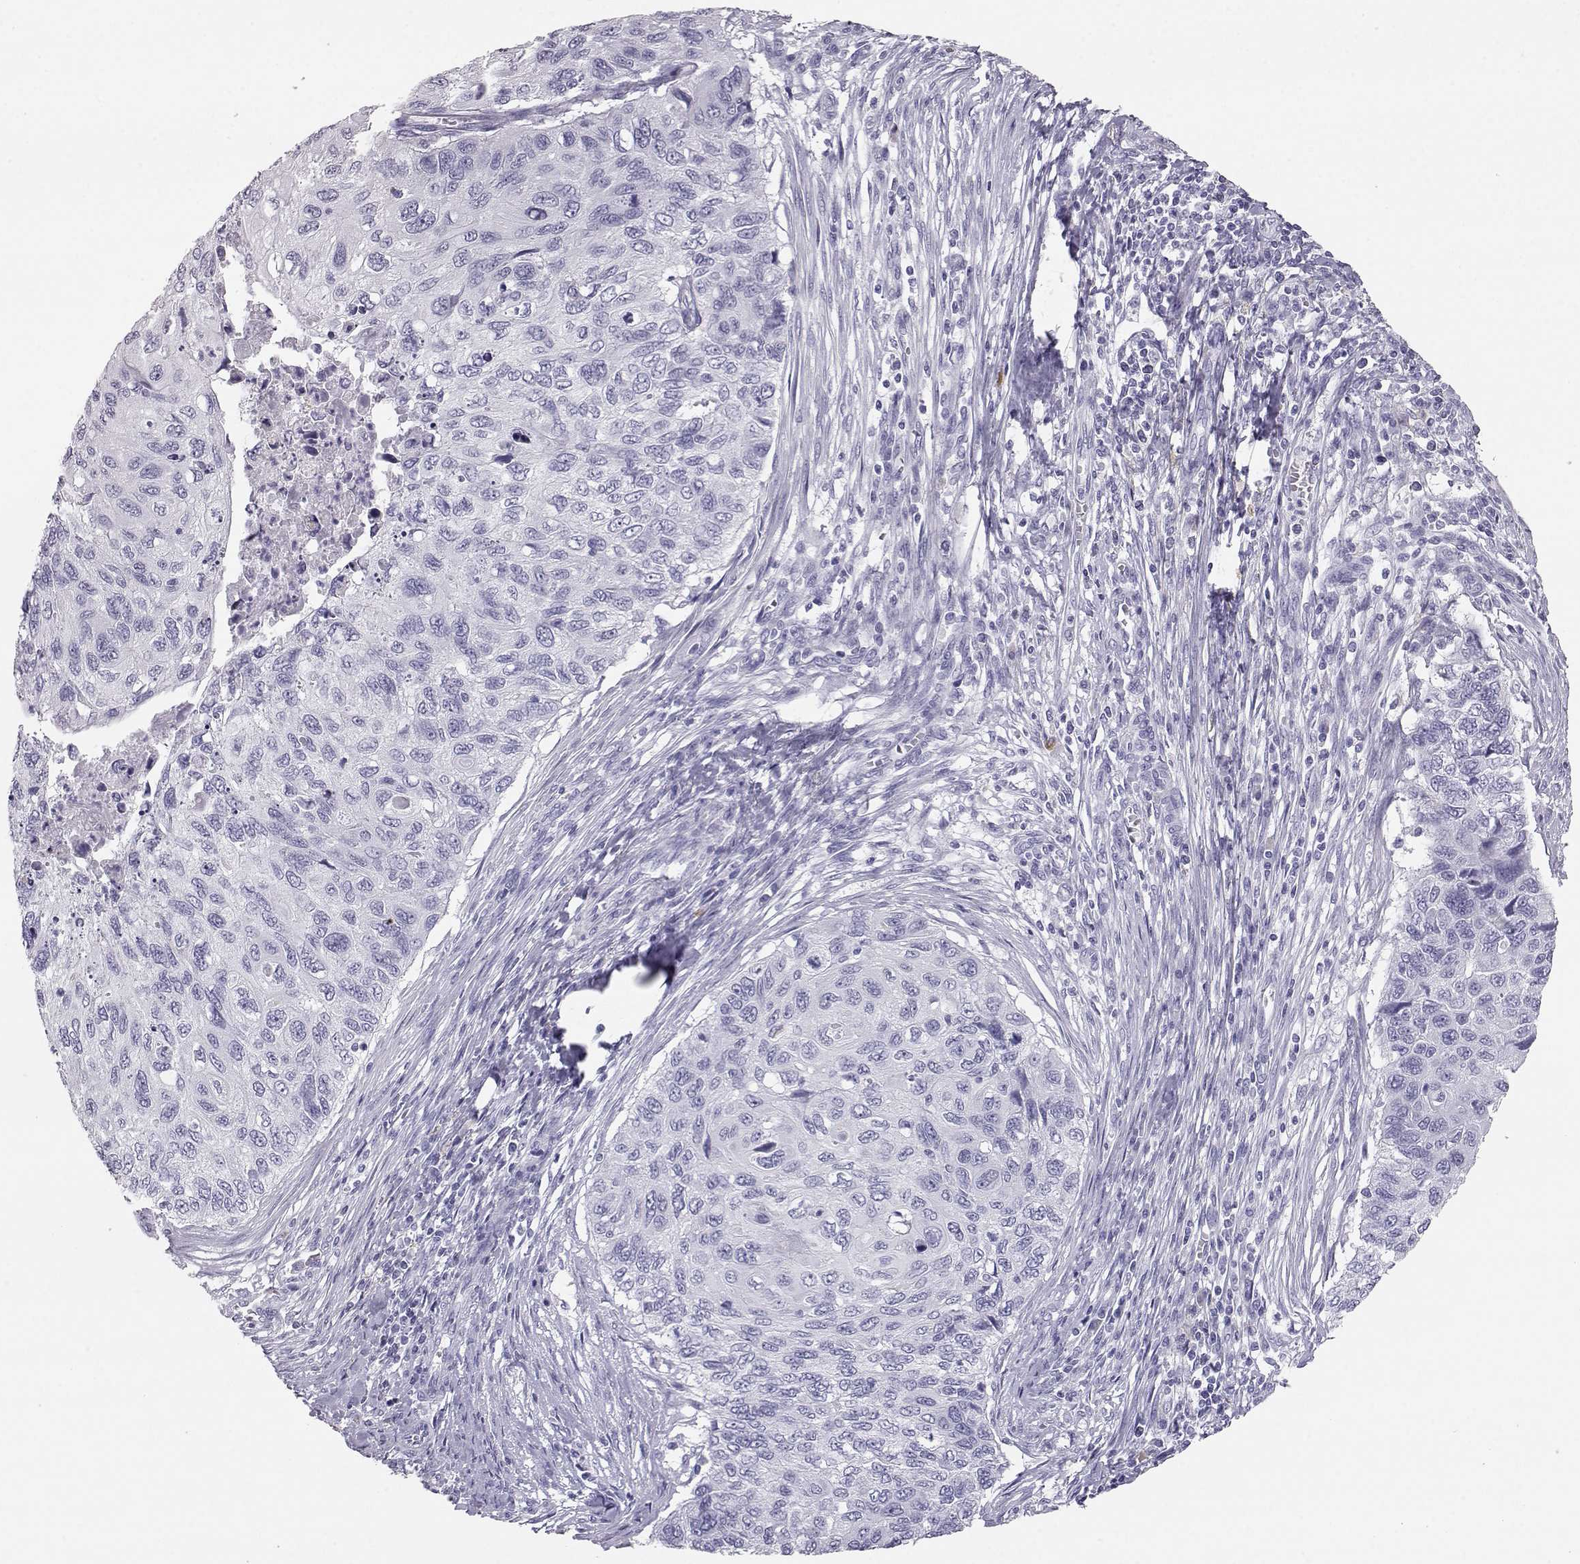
{"staining": {"intensity": "negative", "quantity": "none", "location": "none"}, "tissue": "cervical cancer", "cell_type": "Tumor cells", "image_type": "cancer", "snomed": [{"axis": "morphology", "description": "Squamous cell carcinoma, NOS"}, {"axis": "topography", "description": "Cervix"}], "caption": "The image shows no staining of tumor cells in cervical cancer.", "gene": "ITLN2", "patient": {"sex": "female", "age": 70}}